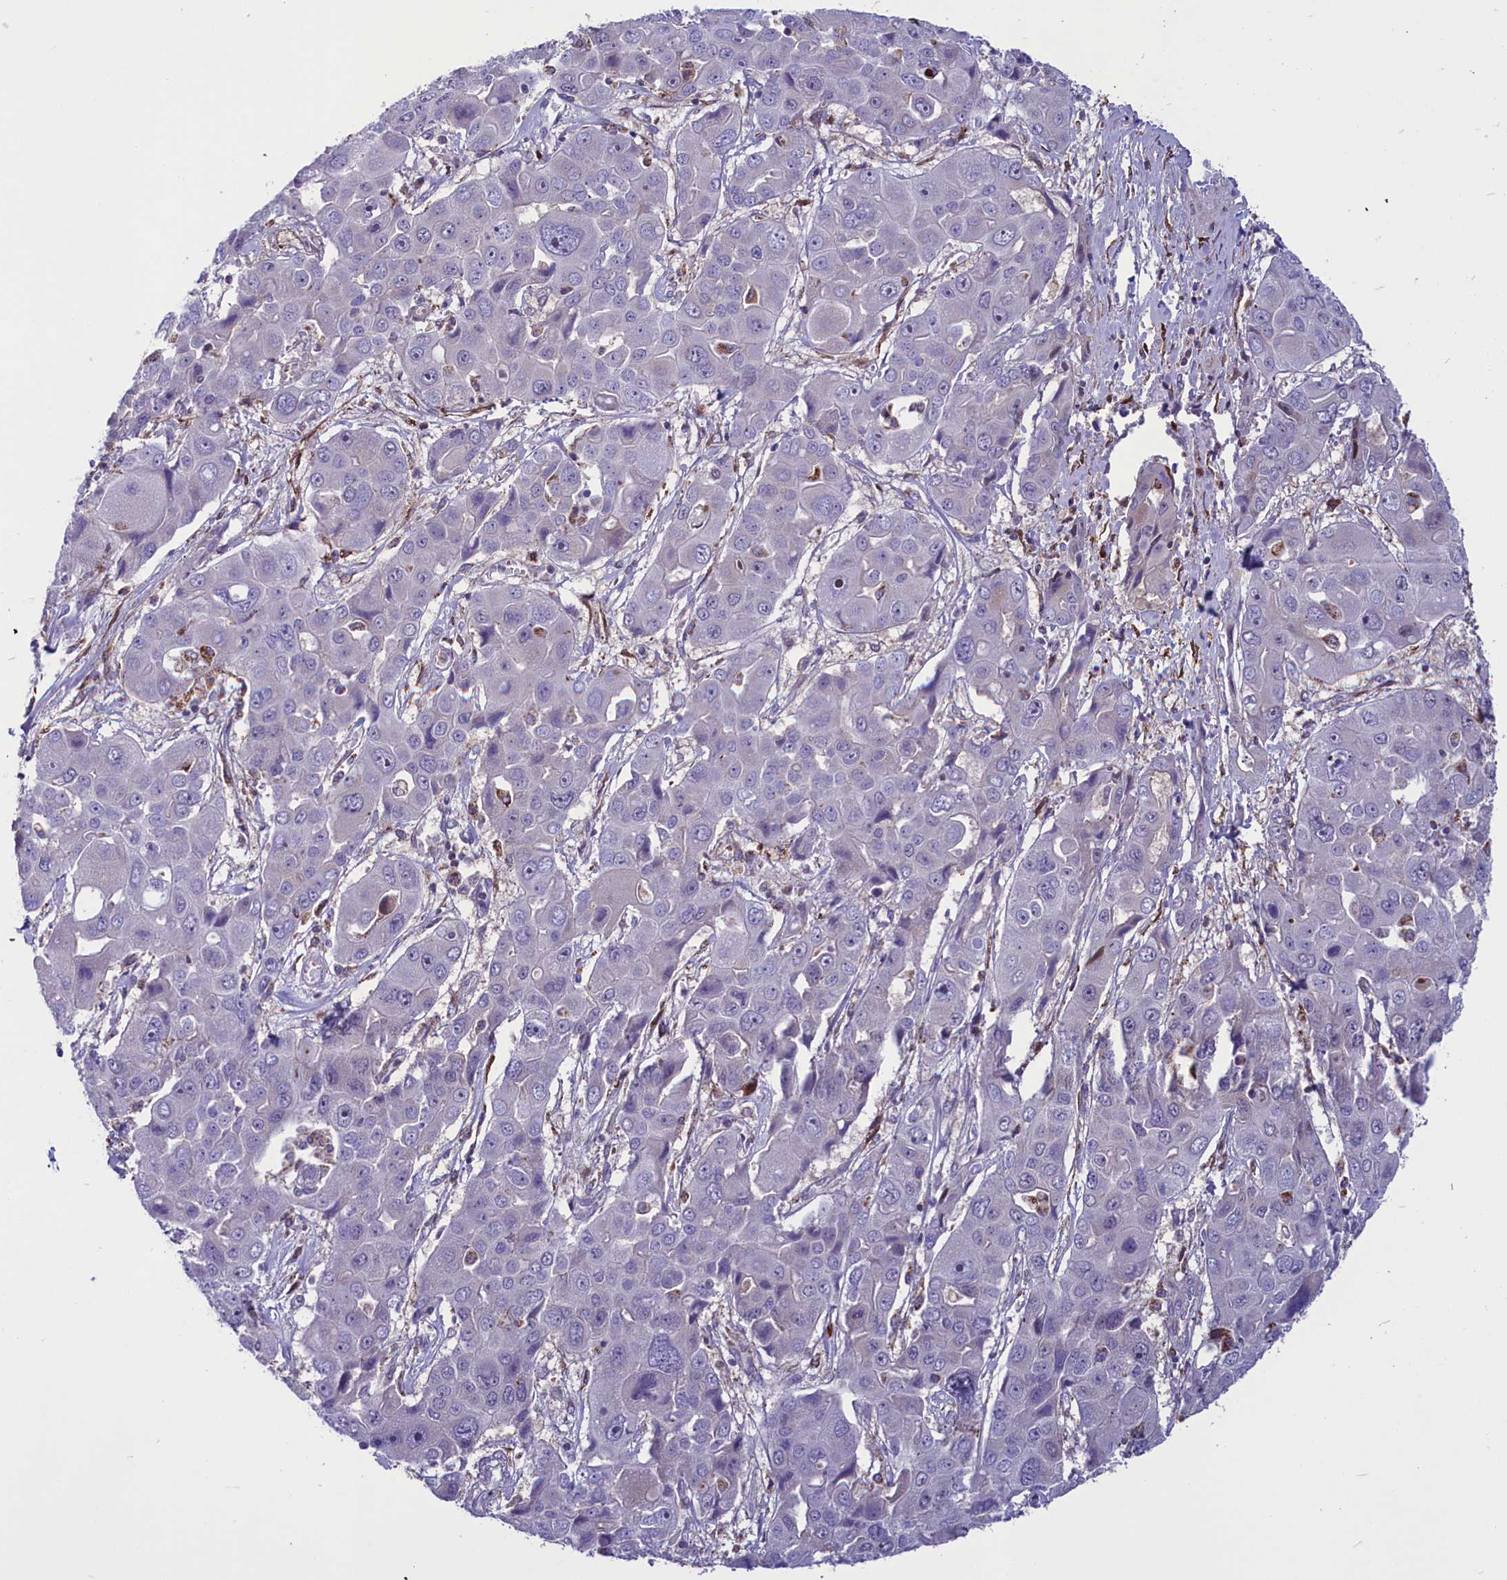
{"staining": {"intensity": "negative", "quantity": "none", "location": "none"}, "tissue": "liver cancer", "cell_type": "Tumor cells", "image_type": "cancer", "snomed": [{"axis": "morphology", "description": "Cholangiocarcinoma"}, {"axis": "topography", "description": "Liver"}], "caption": "Tumor cells show no significant expression in liver cancer.", "gene": "MIEF2", "patient": {"sex": "male", "age": 67}}